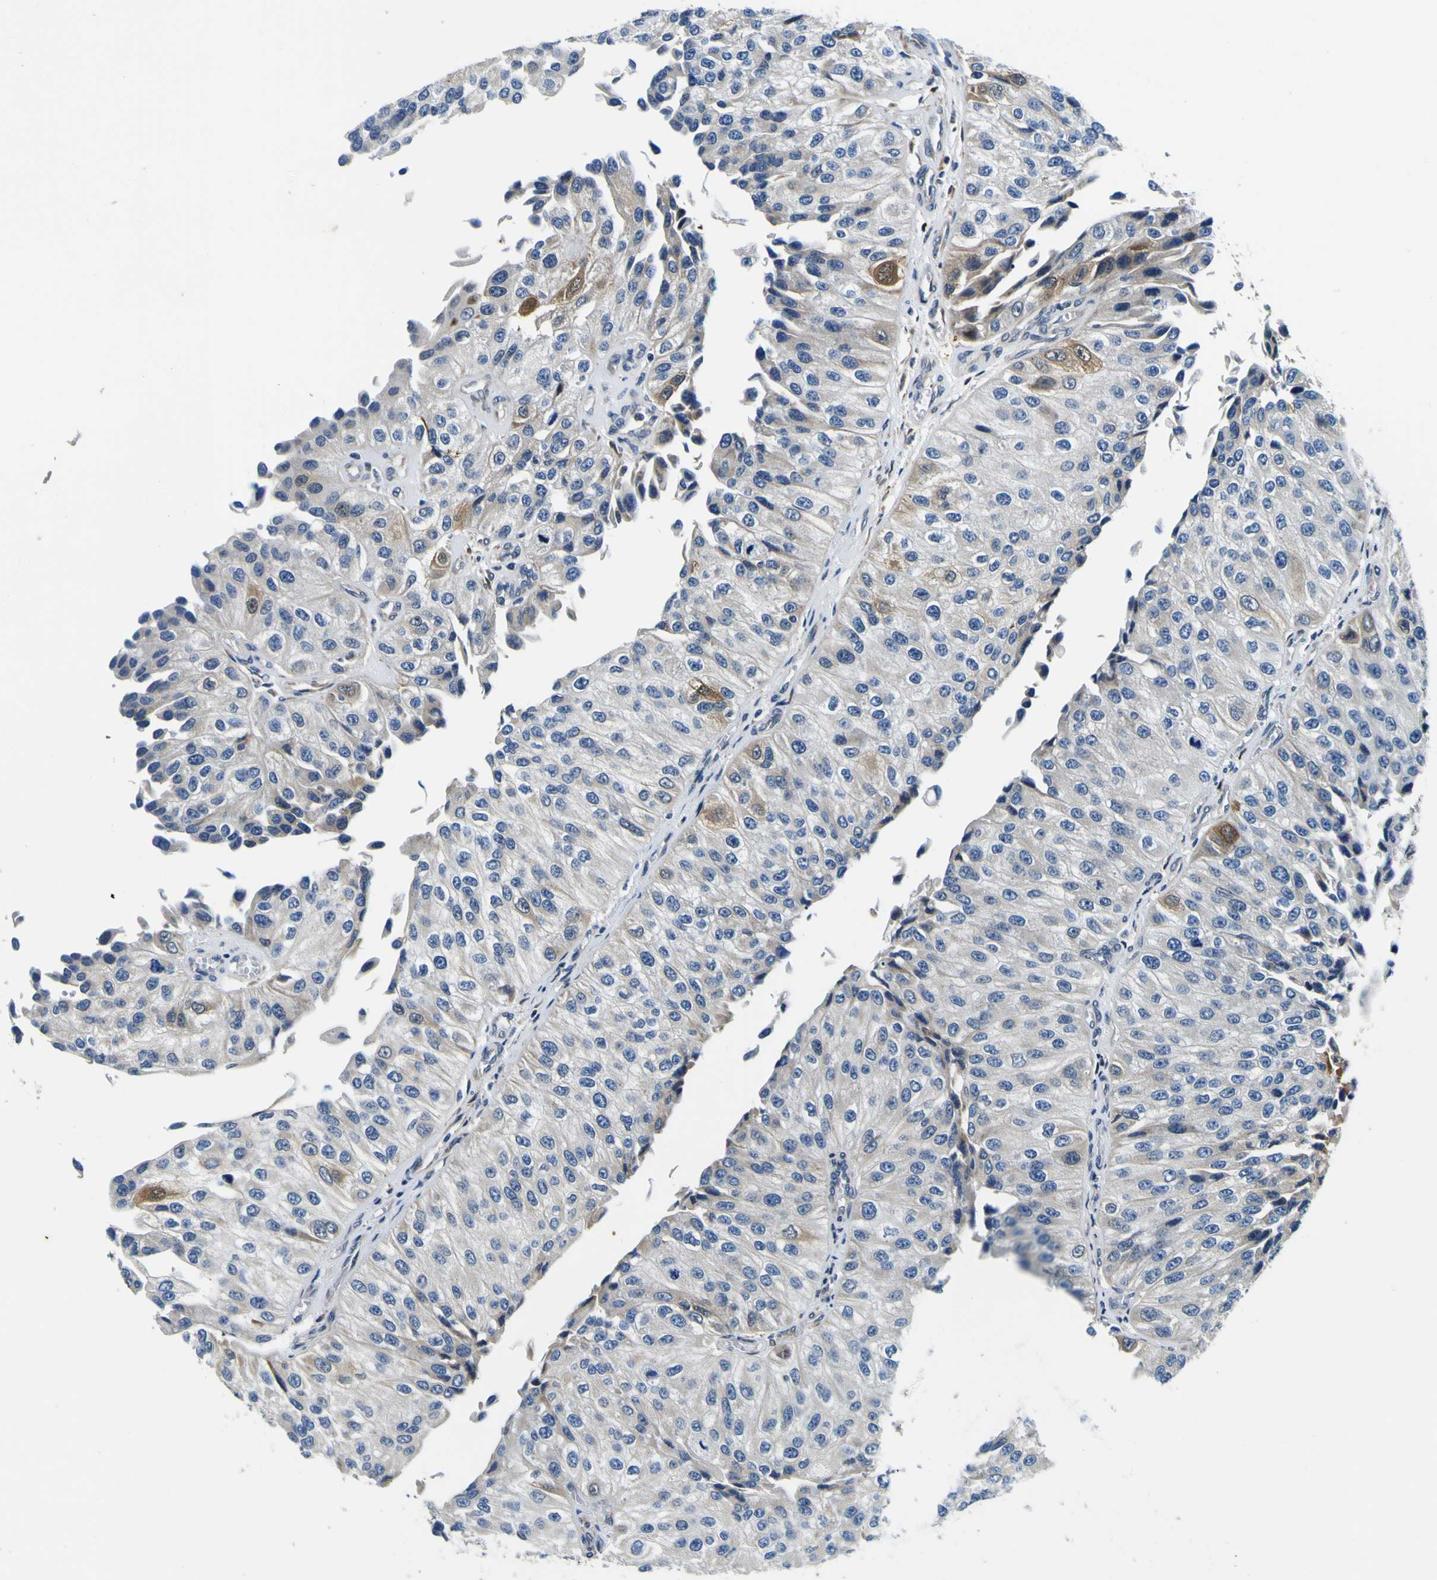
{"staining": {"intensity": "weak", "quantity": "<25%", "location": "cytoplasmic/membranous"}, "tissue": "urothelial cancer", "cell_type": "Tumor cells", "image_type": "cancer", "snomed": [{"axis": "morphology", "description": "Urothelial carcinoma, High grade"}, {"axis": "topography", "description": "Kidney"}, {"axis": "topography", "description": "Urinary bladder"}], "caption": "Immunohistochemistry of urothelial carcinoma (high-grade) demonstrates no positivity in tumor cells.", "gene": "NLRP3", "patient": {"sex": "male", "age": 77}}